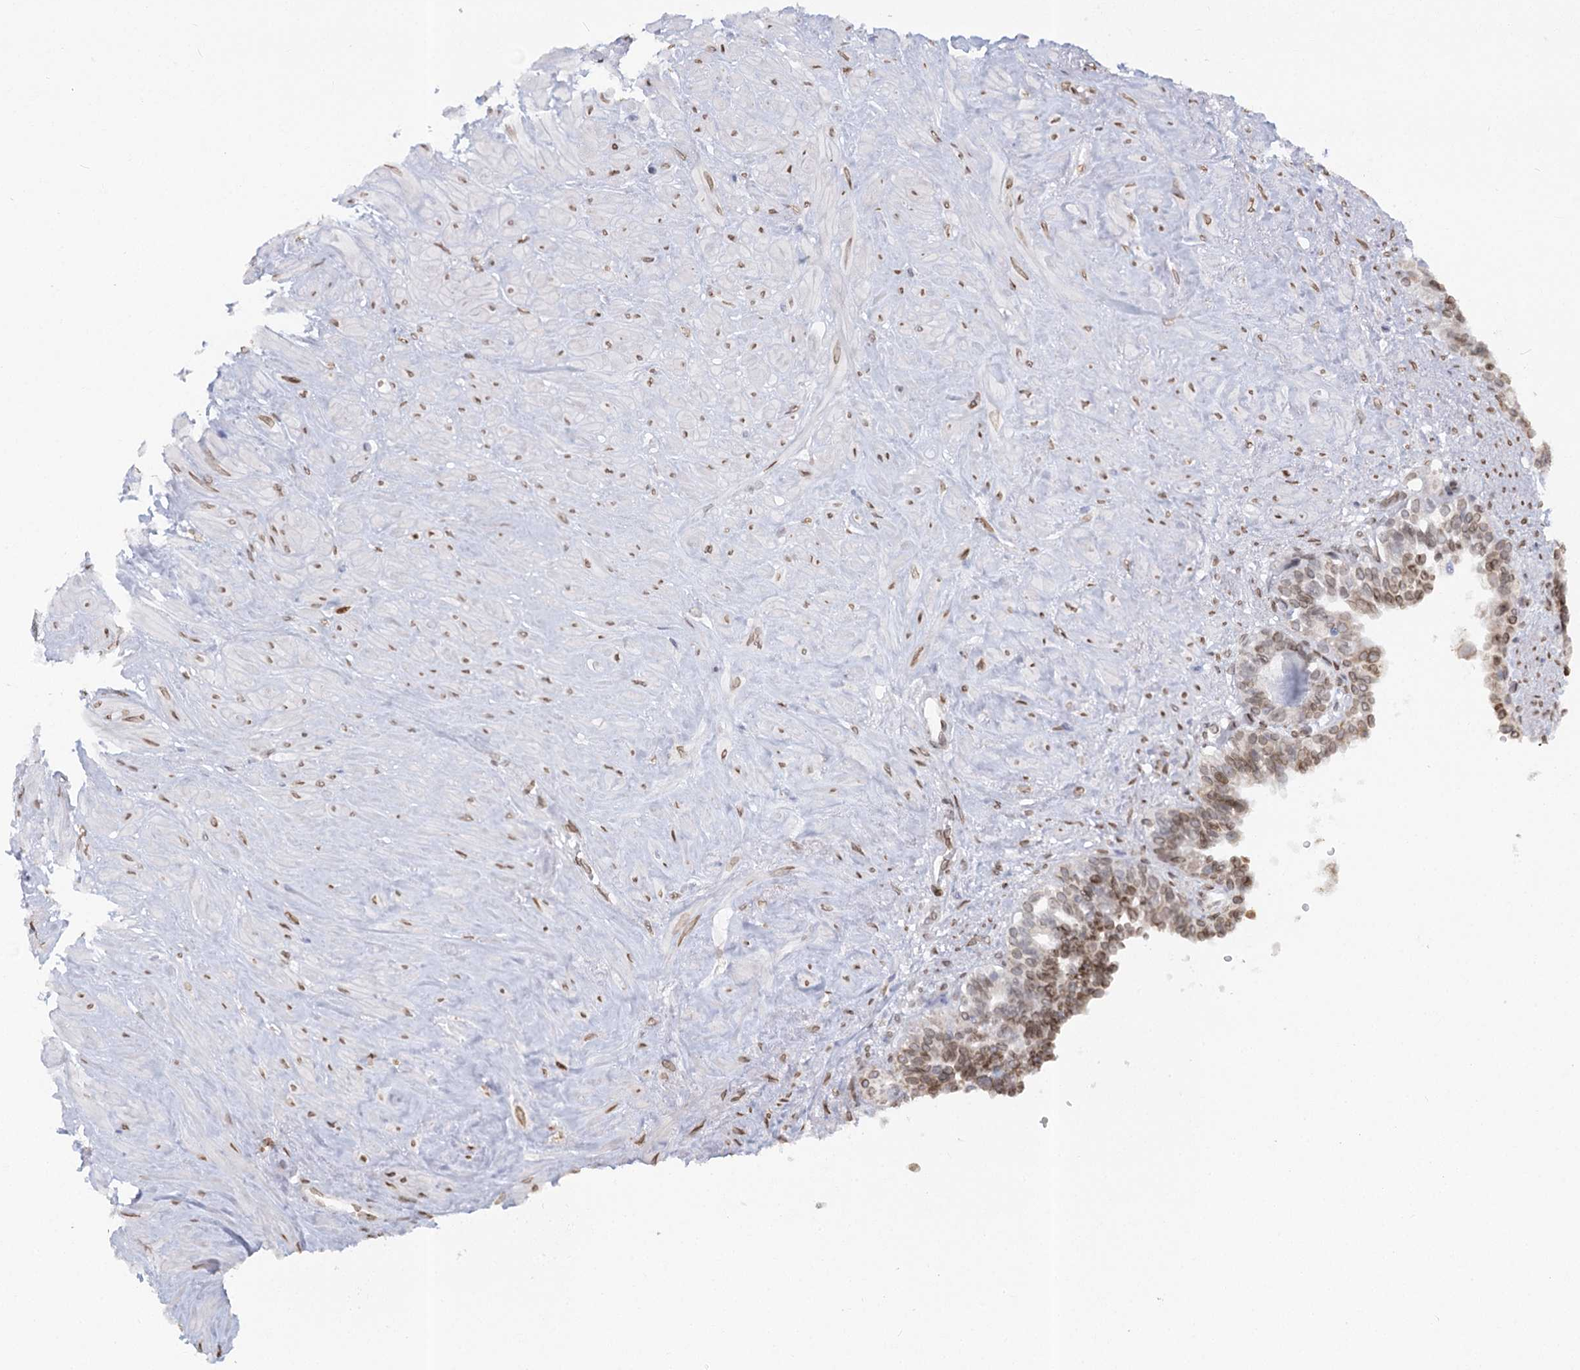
{"staining": {"intensity": "moderate", "quantity": "25%-75%", "location": "nuclear"}, "tissue": "seminal vesicle", "cell_type": "Glandular cells", "image_type": "normal", "snomed": [{"axis": "morphology", "description": "Normal tissue, NOS"}, {"axis": "topography", "description": "Seminal veicle"}], "caption": "Moderate nuclear expression for a protein is present in about 25%-75% of glandular cells of unremarkable seminal vesicle using immunohistochemistry.", "gene": "VWA5A", "patient": {"sex": "male", "age": 63}}